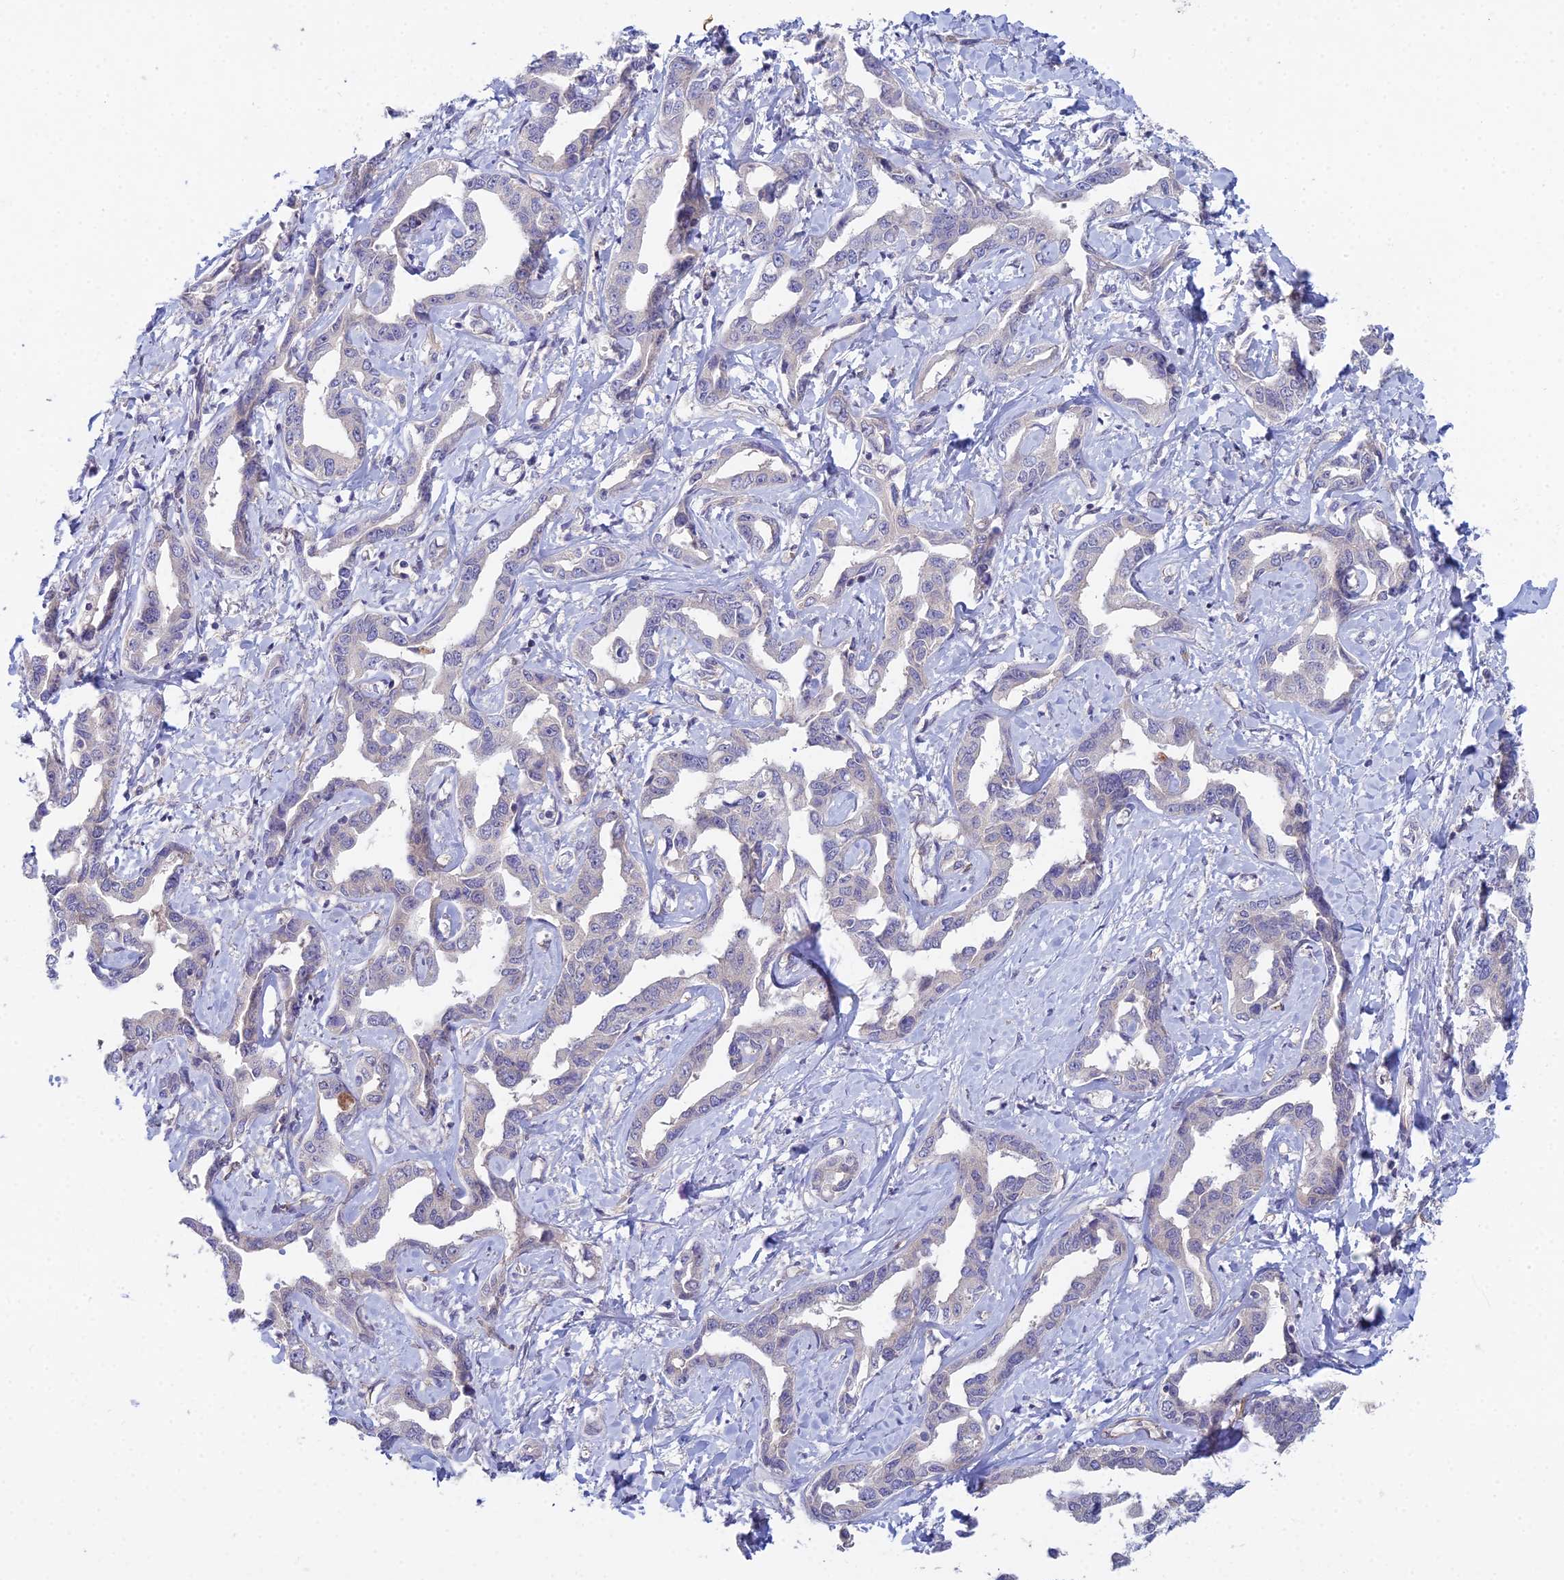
{"staining": {"intensity": "negative", "quantity": "none", "location": "none"}, "tissue": "liver cancer", "cell_type": "Tumor cells", "image_type": "cancer", "snomed": [{"axis": "morphology", "description": "Cholangiocarcinoma"}, {"axis": "topography", "description": "Liver"}], "caption": "High magnification brightfield microscopy of liver cancer (cholangiocarcinoma) stained with DAB (3,3'-diaminobenzidine) (brown) and counterstained with hematoxylin (blue): tumor cells show no significant staining.", "gene": "METTL26", "patient": {"sex": "male", "age": 59}}